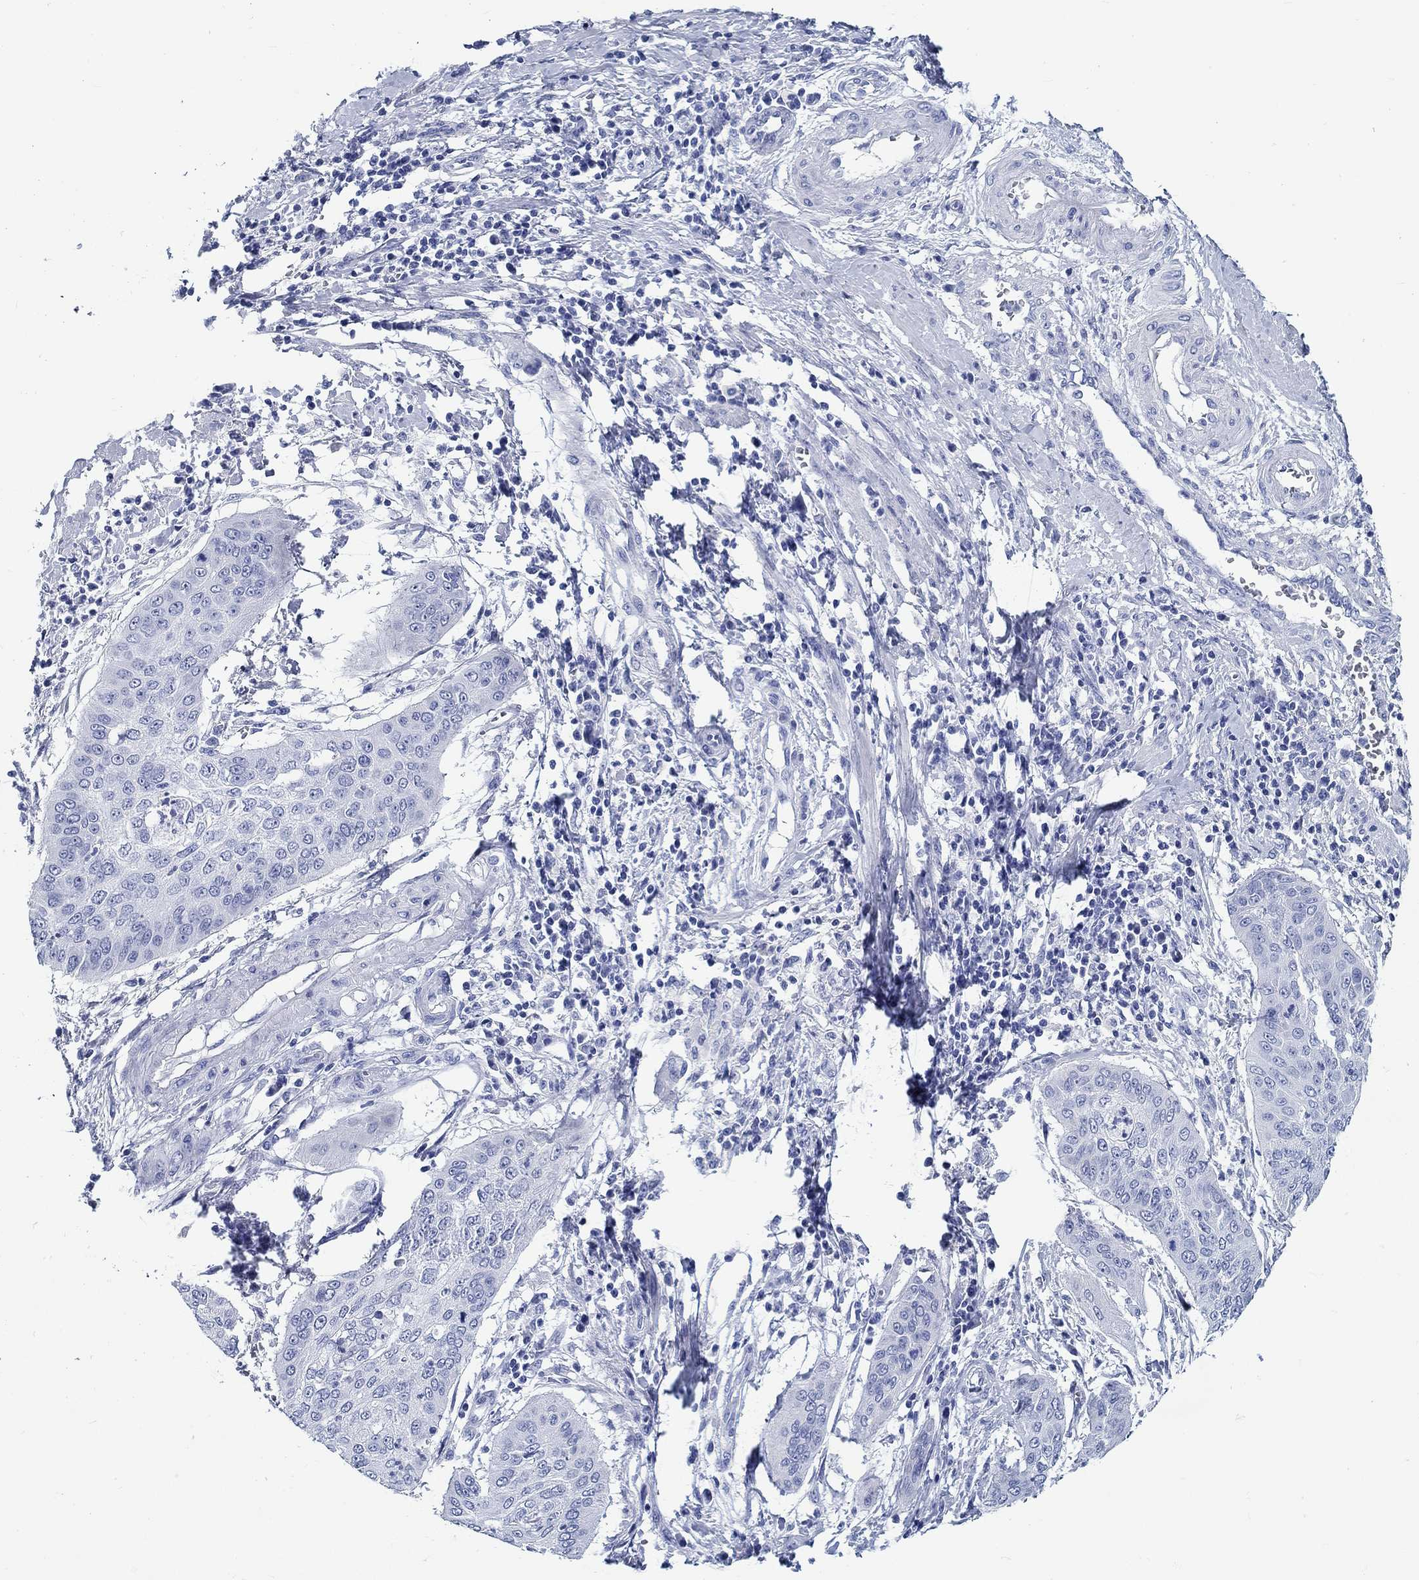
{"staining": {"intensity": "negative", "quantity": "none", "location": "none"}, "tissue": "cervical cancer", "cell_type": "Tumor cells", "image_type": "cancer", "snomed": [{"axis": "morphology", "description": "Squamous cell carcinoma, NOS"}, {"axis": "topography", "description": "Cervix"}], "caption": "An immunohistochemistry micrograph of cervical cancer is shown. There is no staining in tumor cells of cervical cancer.", "gene": "RD3L", "patient": {"sex": "female", "age": 39}}